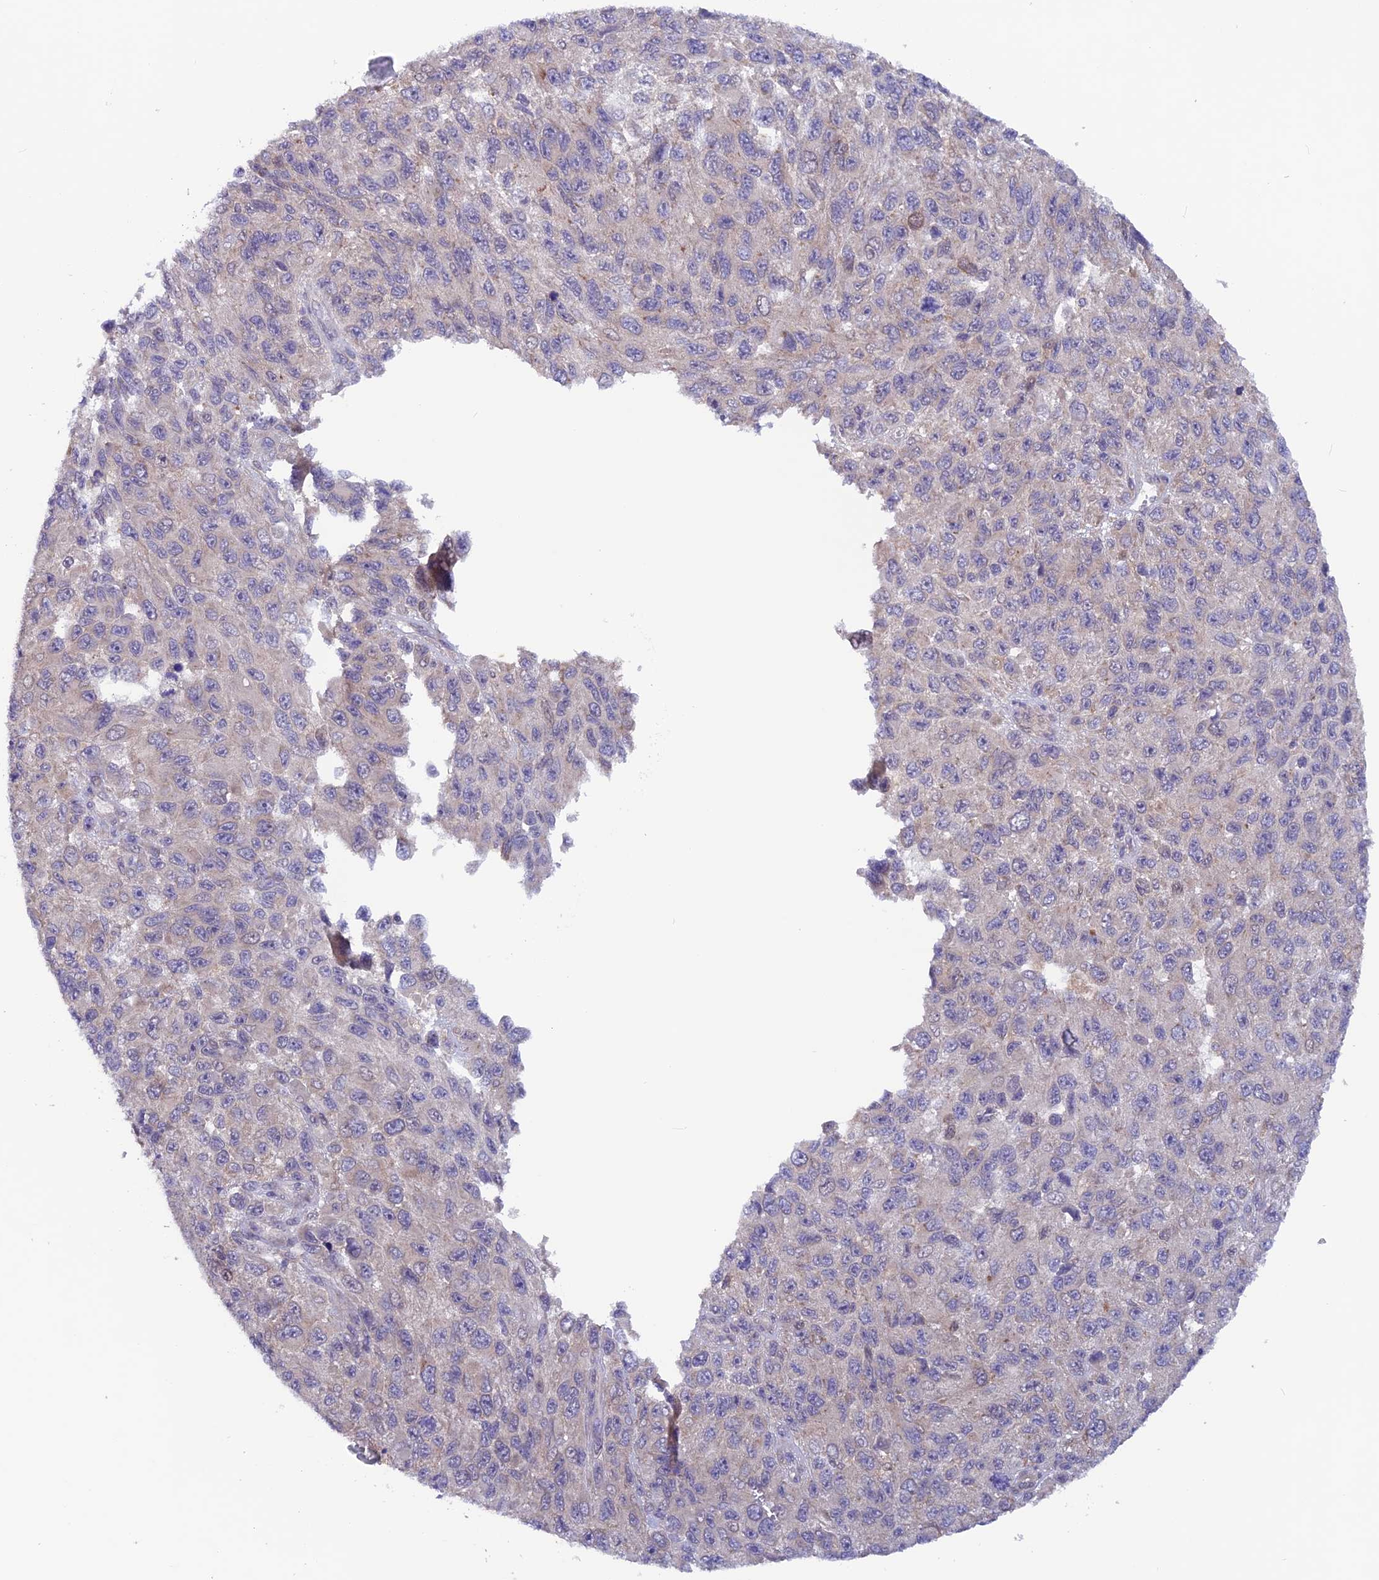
{"staining": {"intensity": "negative", "quantity": "none", "location": "none"}, "tissue": "melanoma", "cell_type": "Tumor cells", "image_type": "cancer", "snomed": [{"axis": "morphology", "description": "Normal tissue, NOS"}, {"axis": "morphology", "description": "Malignant melanoma, NOS"}, {"axis": "topography", "description": "Skin"}], "caption": "This is an immunohistochemistry (IHC) micrograph of malignant melanoma. There is no positivity in tumor cells.", "gene": "MAST2", "patient": {"sex": "female", "age": 96}}